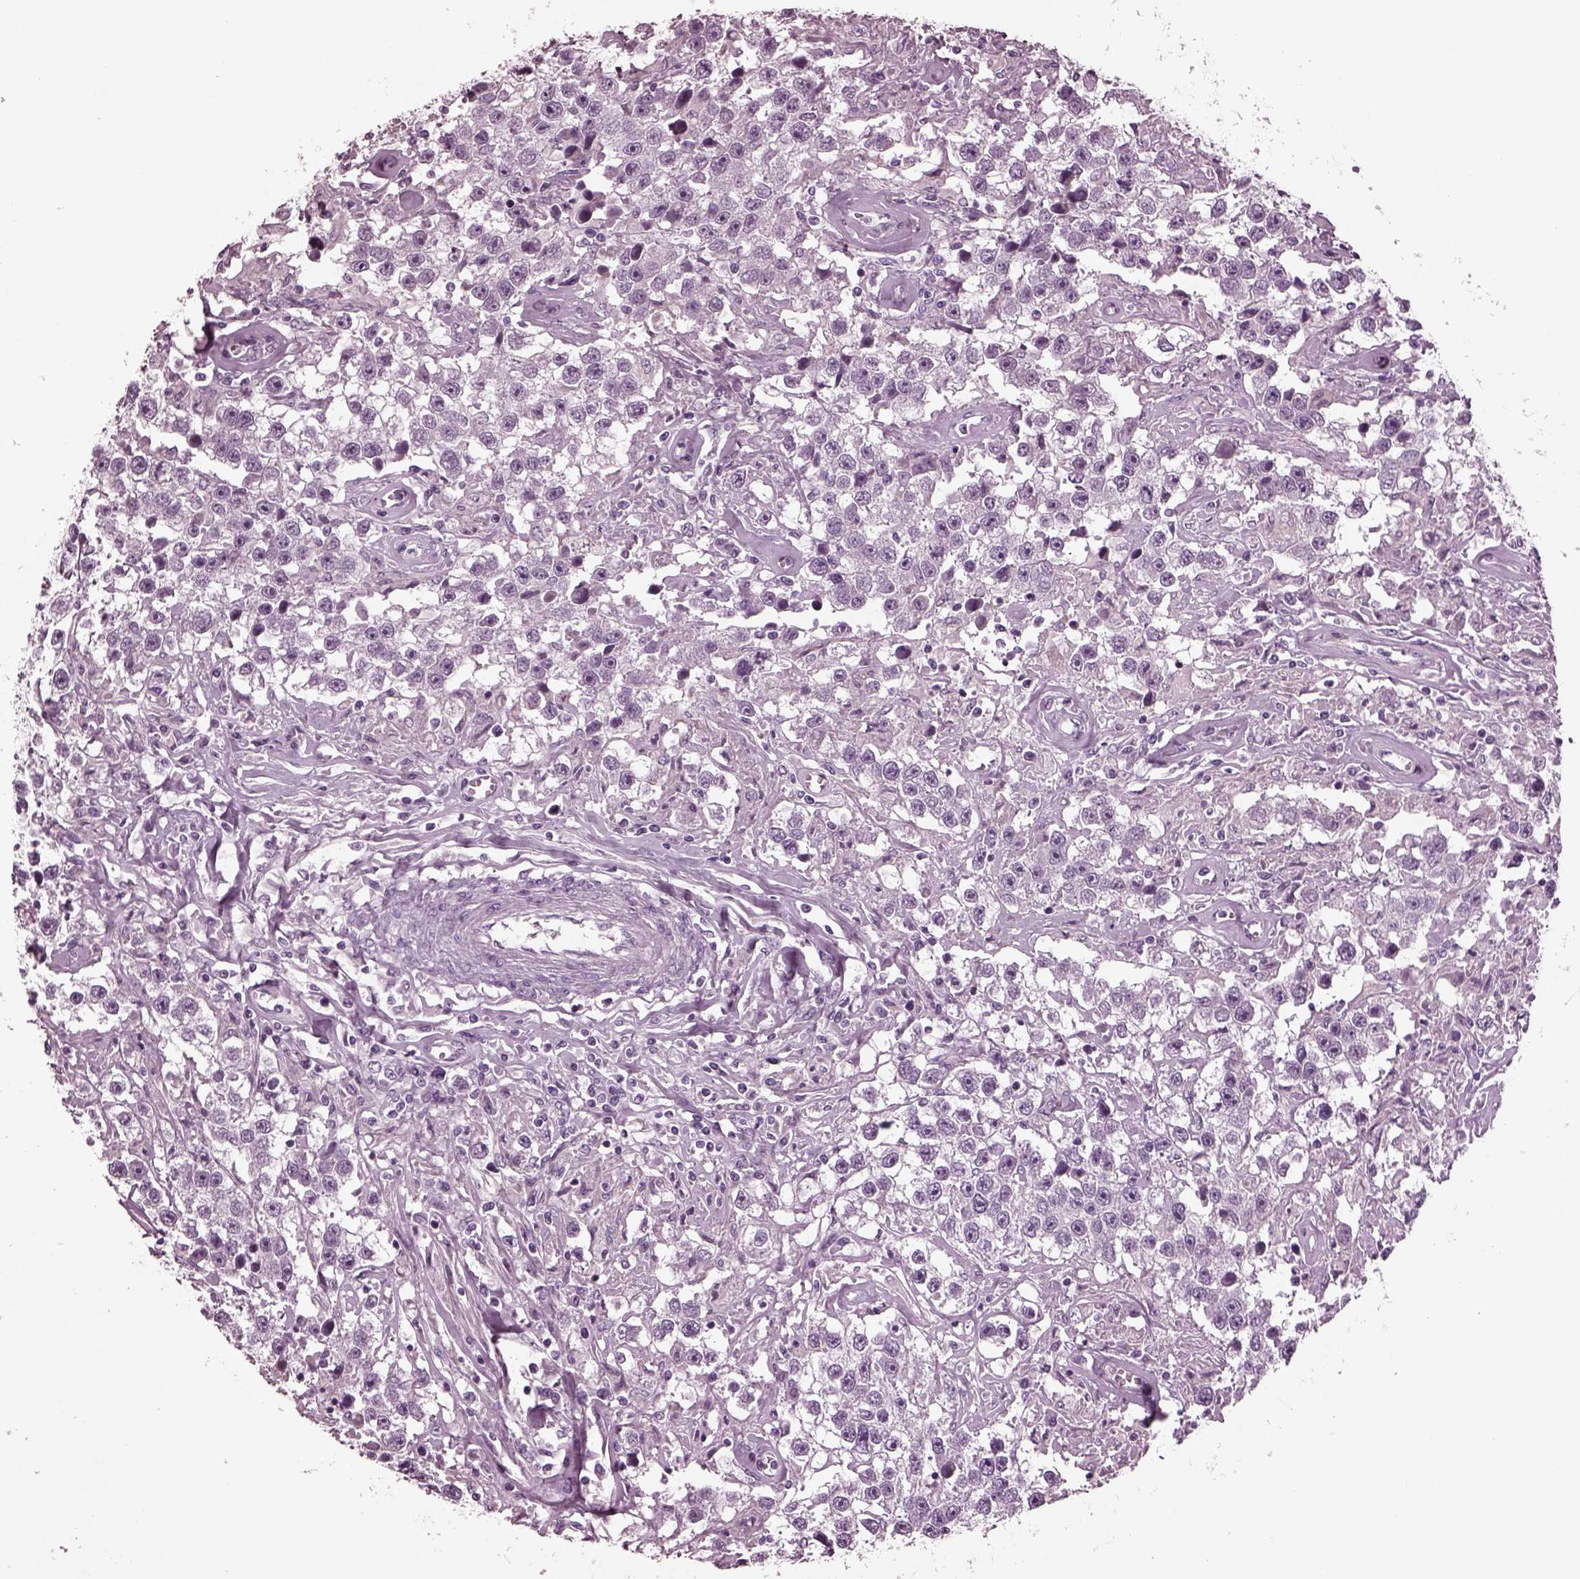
{"staining": {"intensity": "negative", "quantity": "none", "location": "none"}, "tissue": "testis cancer", "cell_type": "Tumor cells", "image_type": "cancer", "snomed": [{"axis": "morphology", "description": "Seminoma, NOS"}, {"axis": "topography", "description": "Testis"}], "caption": "High power microscopy image of an immunohistochemistry (IHC) micrograph of seminoma (testis), revealing no significant positivity in tumor cells. (DAB (3,3'-diaminobenzidine) IHC with hematoxylin counter stain).", "gene": "MIB2", "patient": {"sex": "male", "age": 43}}